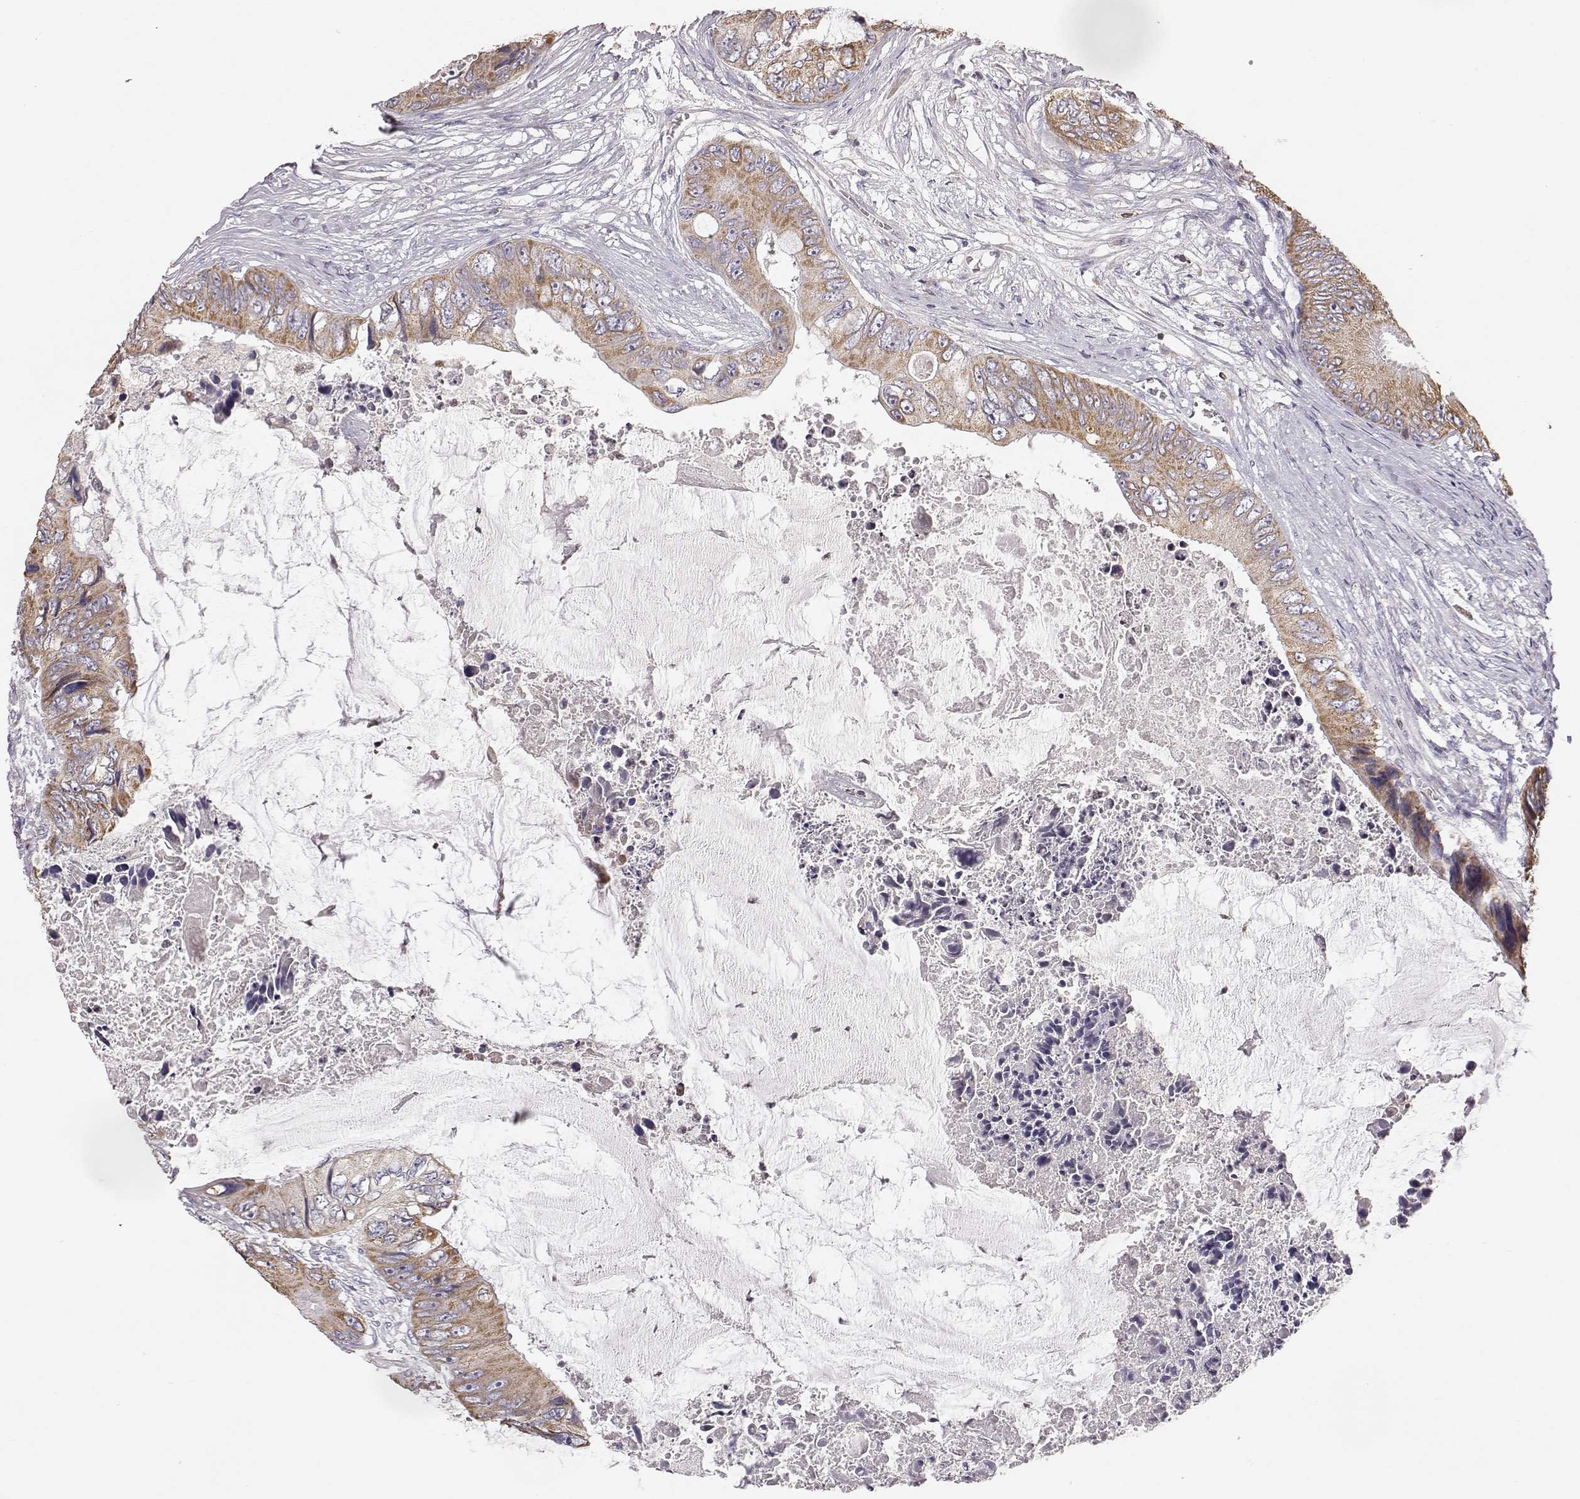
{"staining": {"intensity": "moderate", "quantity": ">75%", "location": "cytoplasmic/membranous"}, "tissue": "colorectal cancer", "cell_type": "Tumor cells", "image_type": "cancer", "snomed": [{"axis": "morphology", "description": "Adenocarcinoma, NOS"}, {"axis": "topography", "description": "Rectum"}], "caption": "The immunohistochemical stain shows moderate cytoplasmic/membranous staining in tumor cells of adenocarcinoma (colorectal) tissue.", "gene": "GRAP2", "patient": {"sex": "male", "age": 63}}